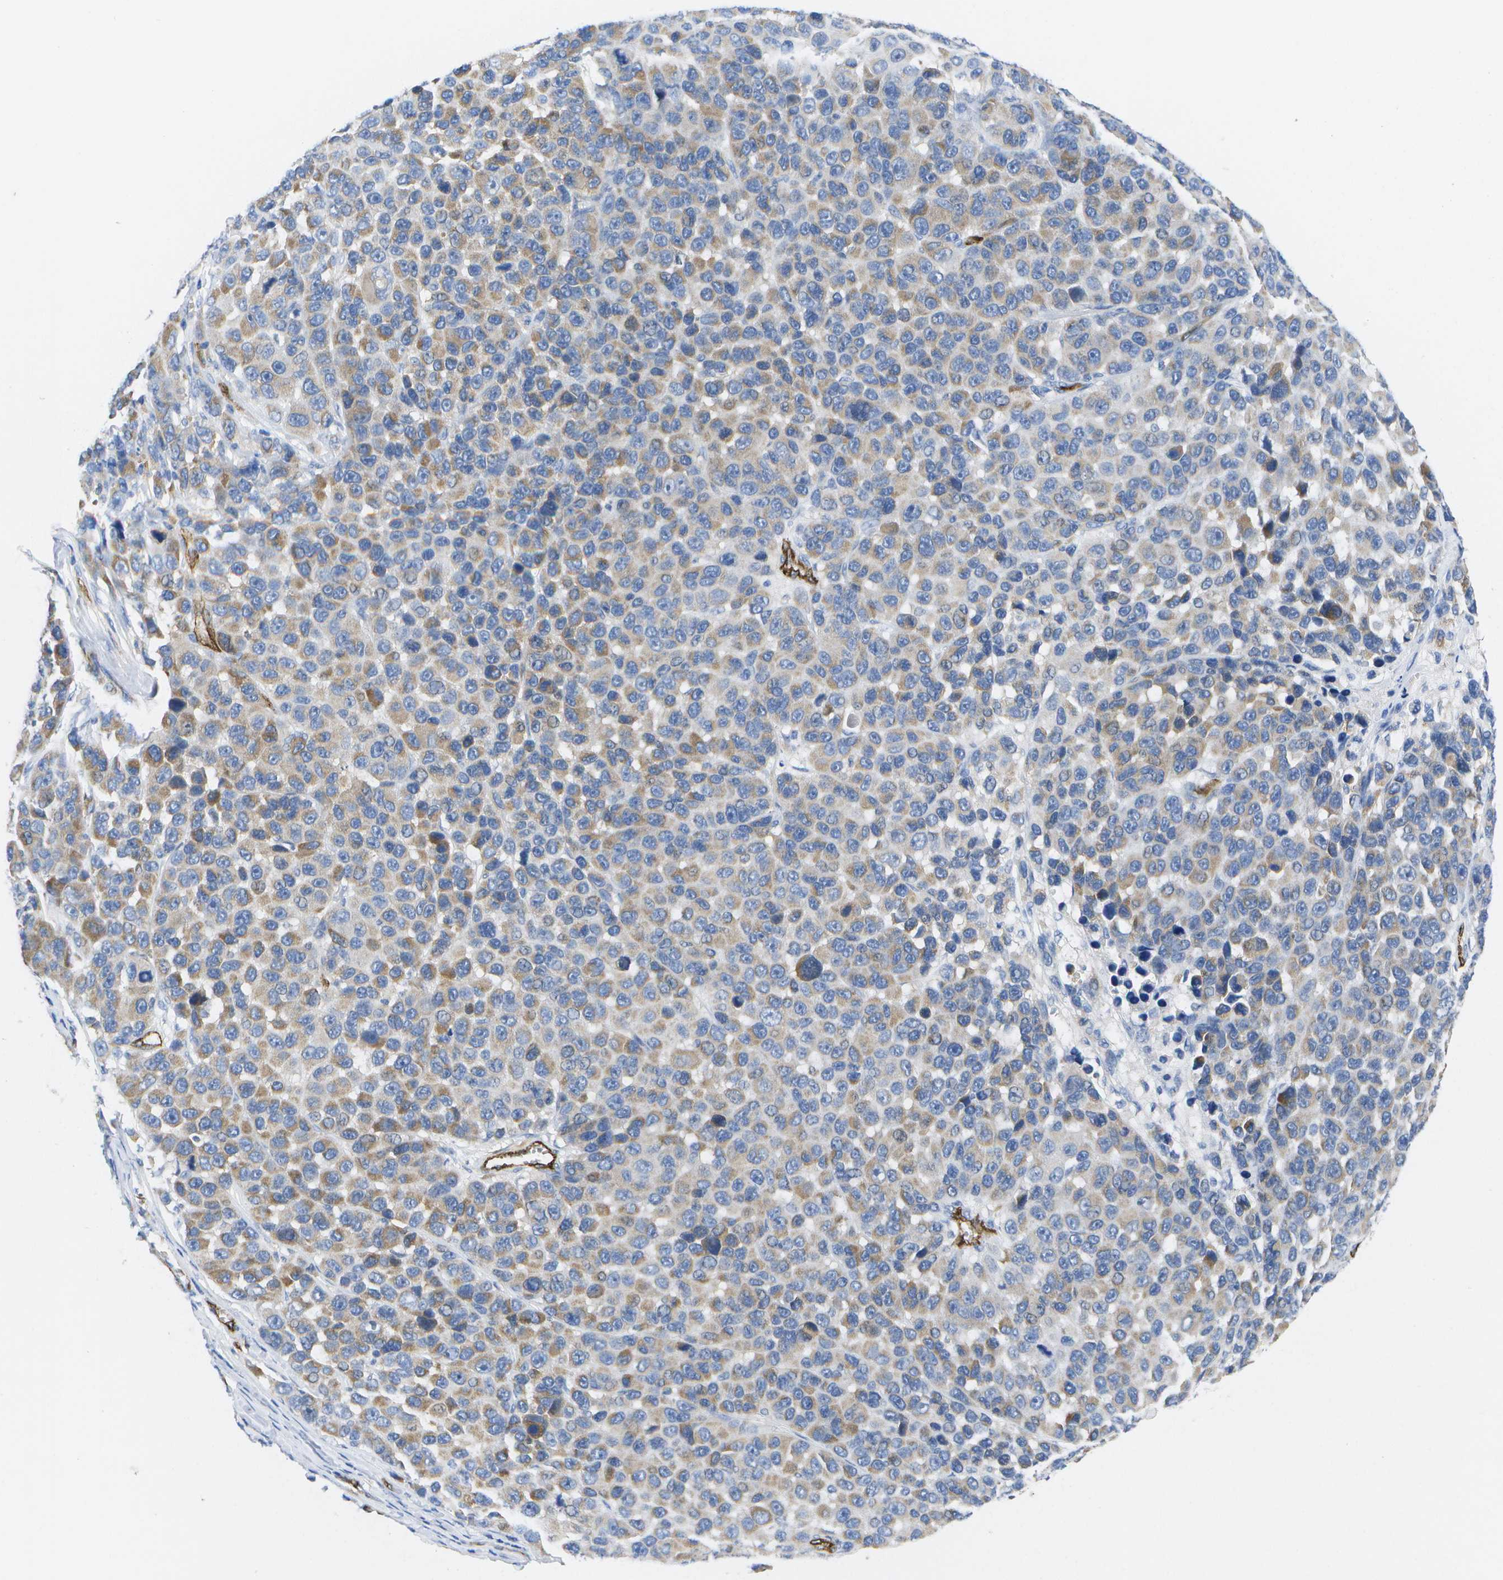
{"staining": {"intensity": "moderate", "quantity": "<25%", "location": "cytoplasmic/membranous"}, "tissue": "melanoma", "cell_type": "Tumor cells", "image_type": "cancer", "snomed": [{"axis": "morphology", "description": "Malignant melanoma, NOS"}, {"axis": "topography", "description": "Skin"}], "caption": "Brown immunohistochemical staining in human melanoma demonstrates moderate cytoplasmic/membranous expression in about <25% of tumor cells.", "gene": "DYSF", "patient": {"sex": "male", "age": 53}}